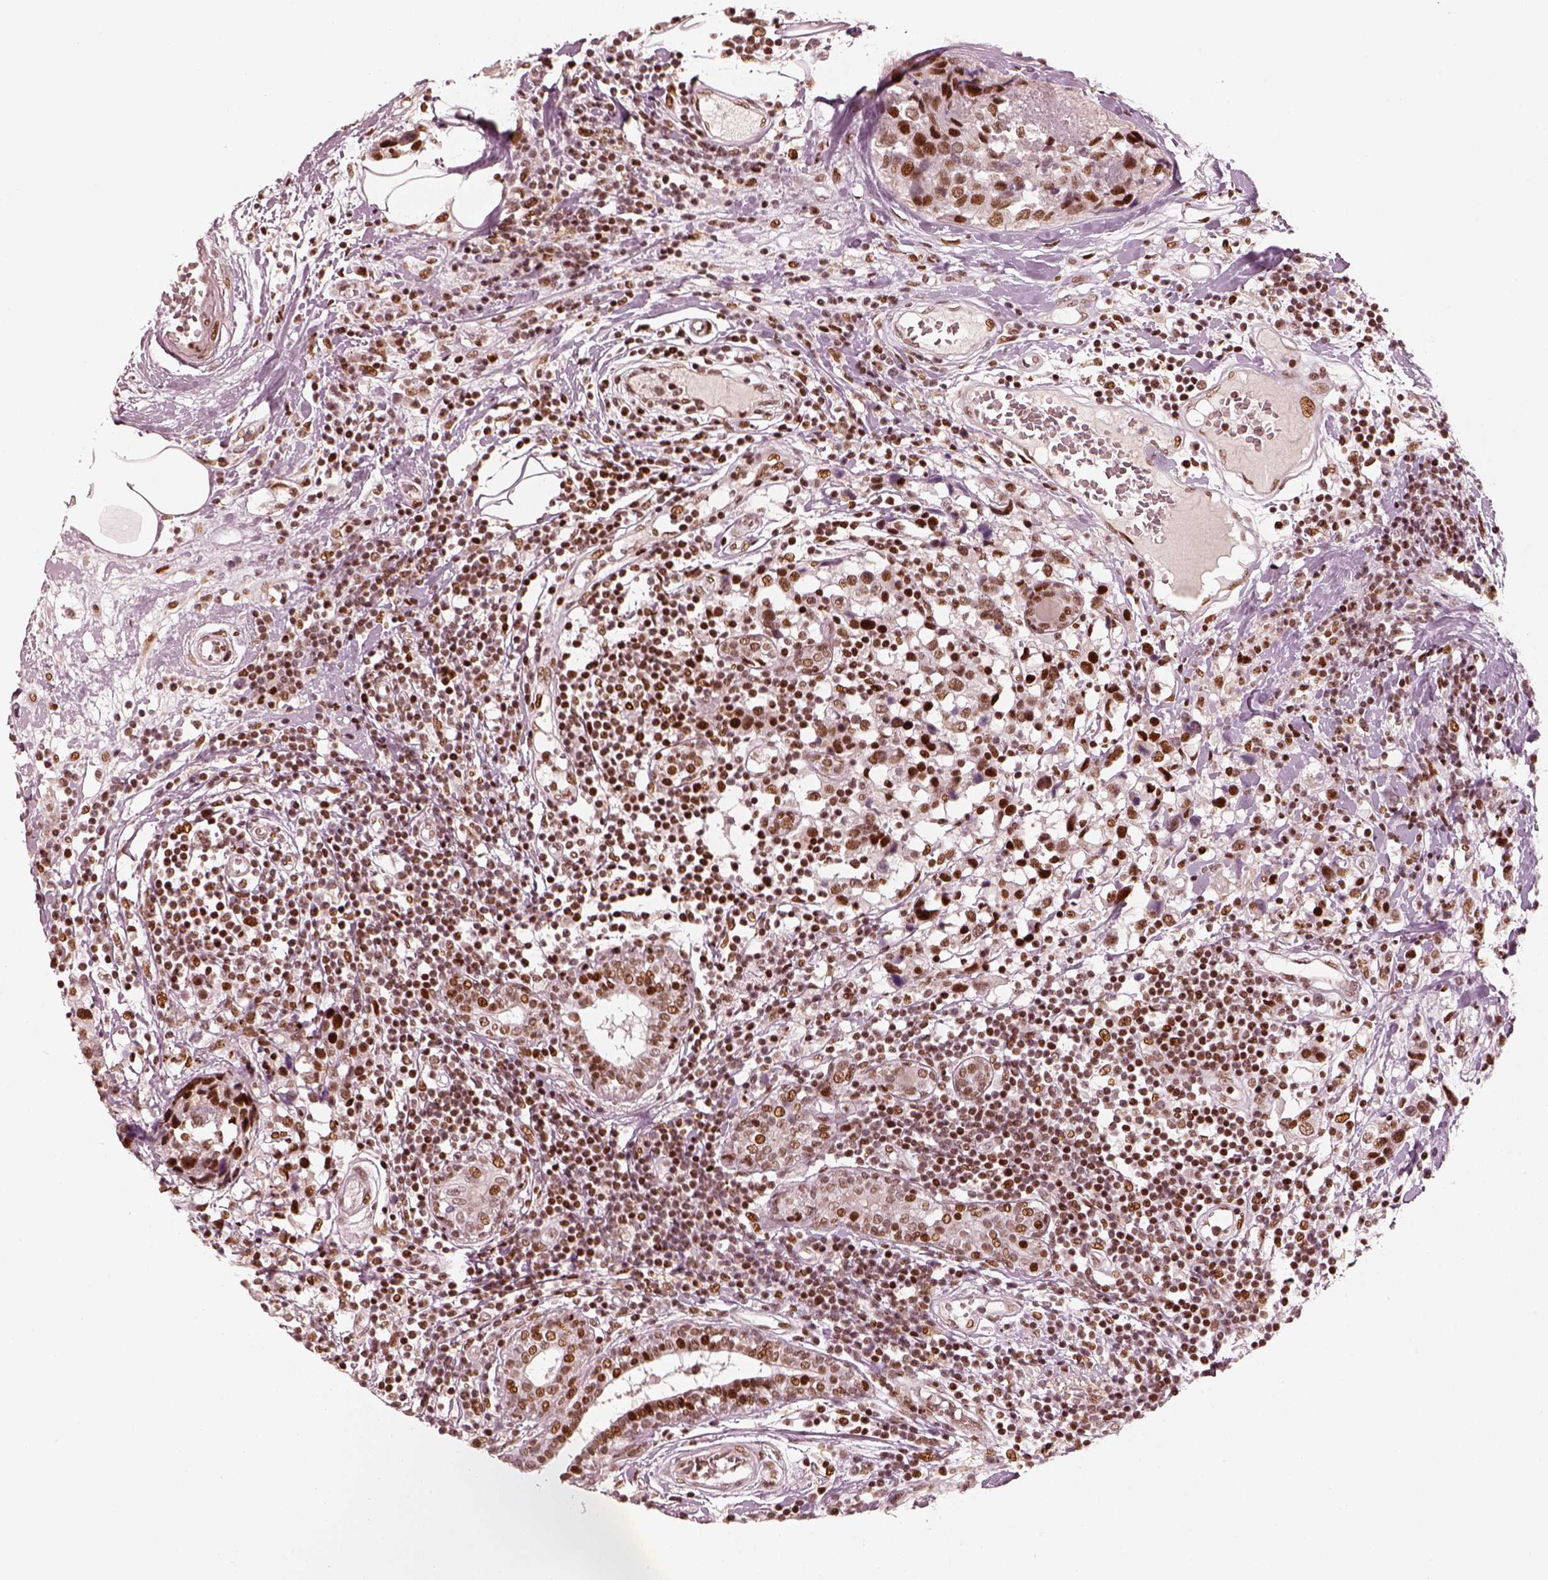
{"staining": {"intensity": "moderate", "quantity": ">75%", "location": "nuclear"}, "tissue": "breast cancer", "cell_type": "Tumor cells", "image_type": "cancer", "snomed": [{"axis": "morphology", "description": "Lobular carcinoma"}, {"axis": "topography", "description": "Breast"}], "caption": "High-power microscopy captured an IHC image of breast cancer (lobular carcinoma), revealing moderate nuclear staining in about >75% of tumor cells.", "gene": "HNRNPC", "patient": {"sex": "female", "age": 59}}